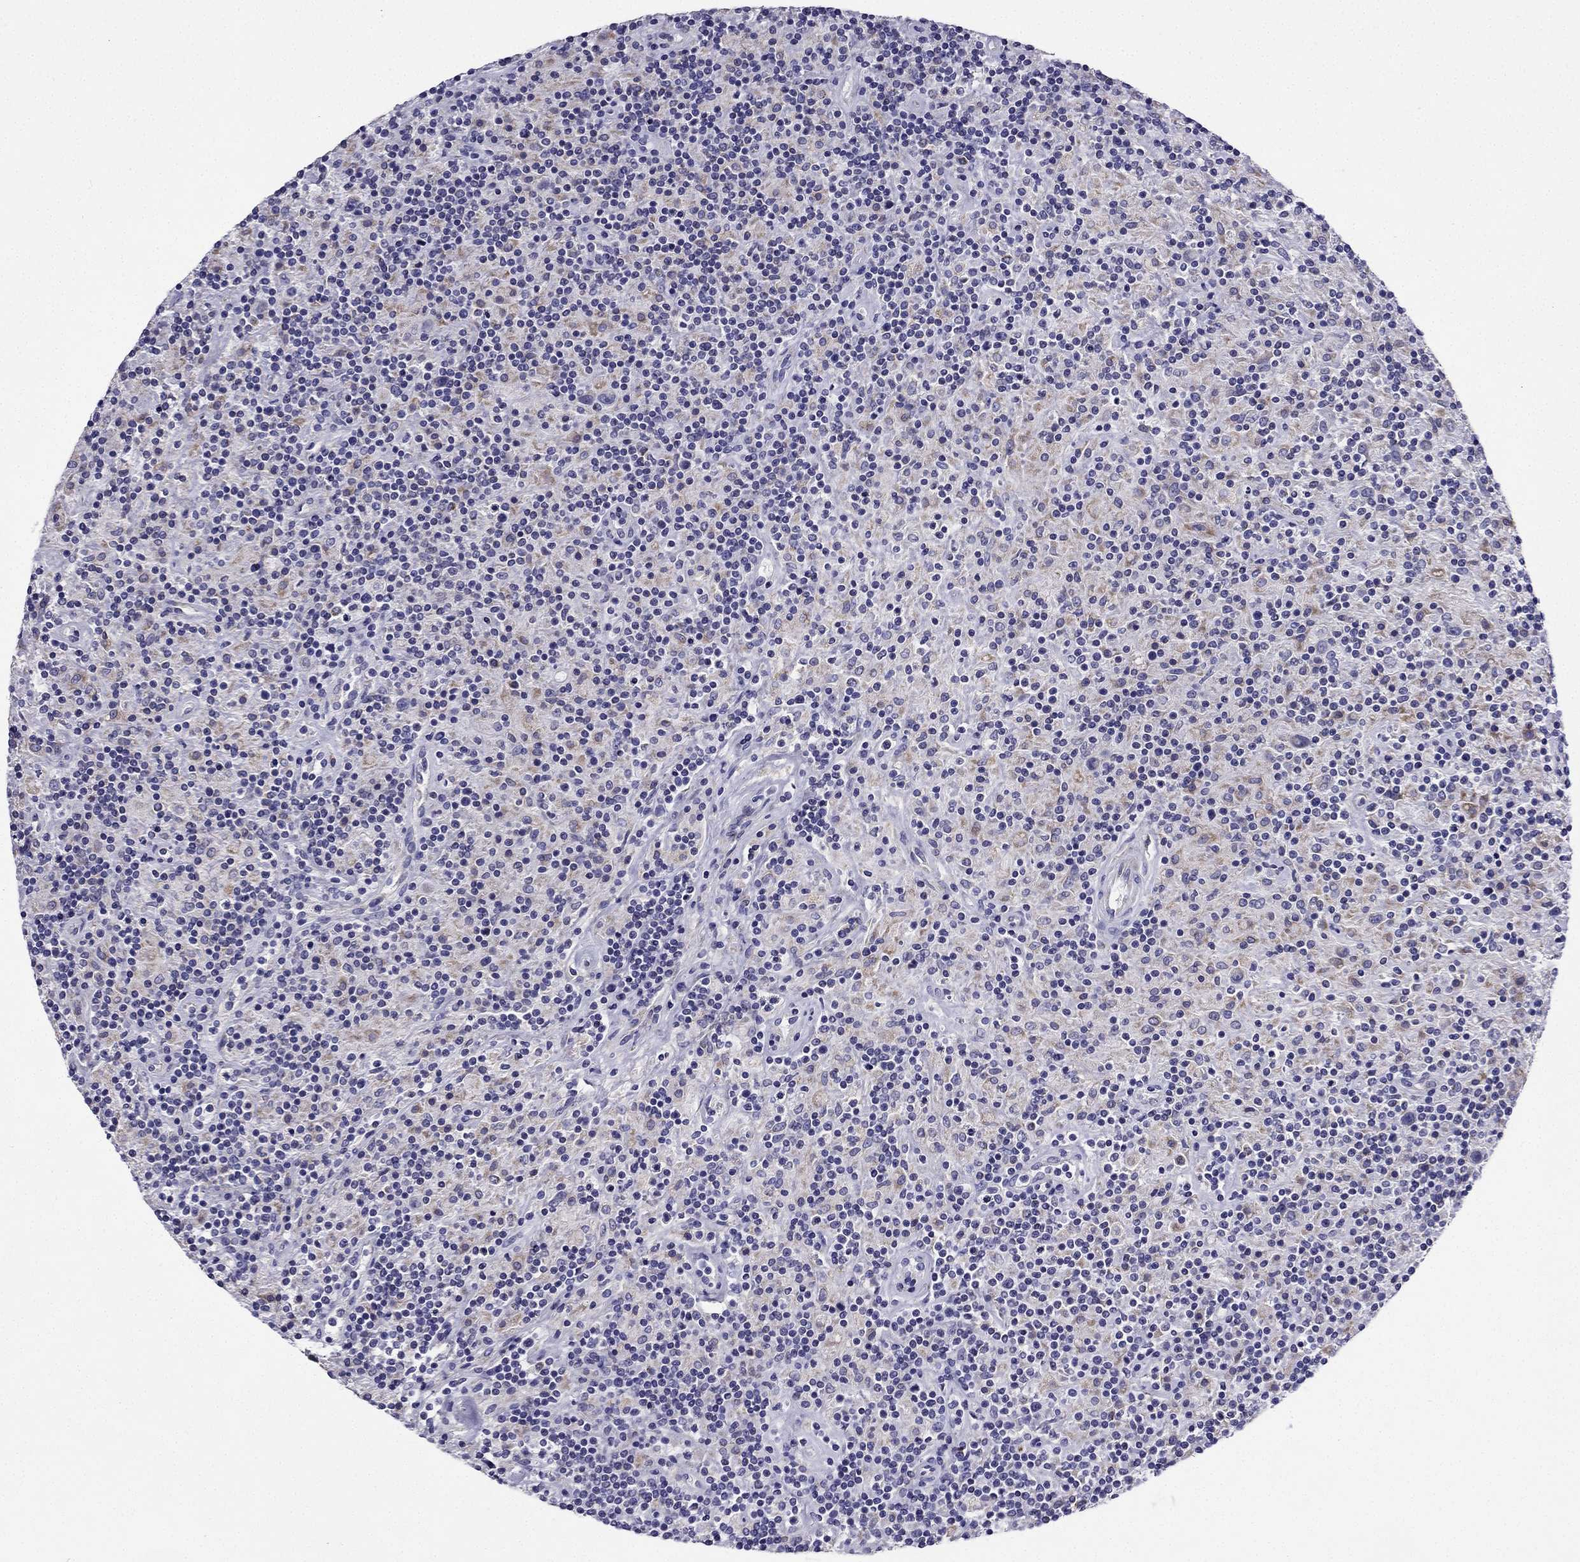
{"staining": {"intensity": "negative", "quantity": "none", "location": "none"}, "tissue": "lymphoma", "cell_type": "Tumor cells", "image_type": "cancer", "snomed": [{"axis": "morphology", "description": "Hodgkin's disease, NOS"}, {"axis": "topography", "description": "Lymph node"}], "caption": "DAB immunohistochemical staining of lymphoma demonstrates no significant staining in tumor cells.", "gene": "KIF5A", "patient": {"sex": "male", "age": 70}}